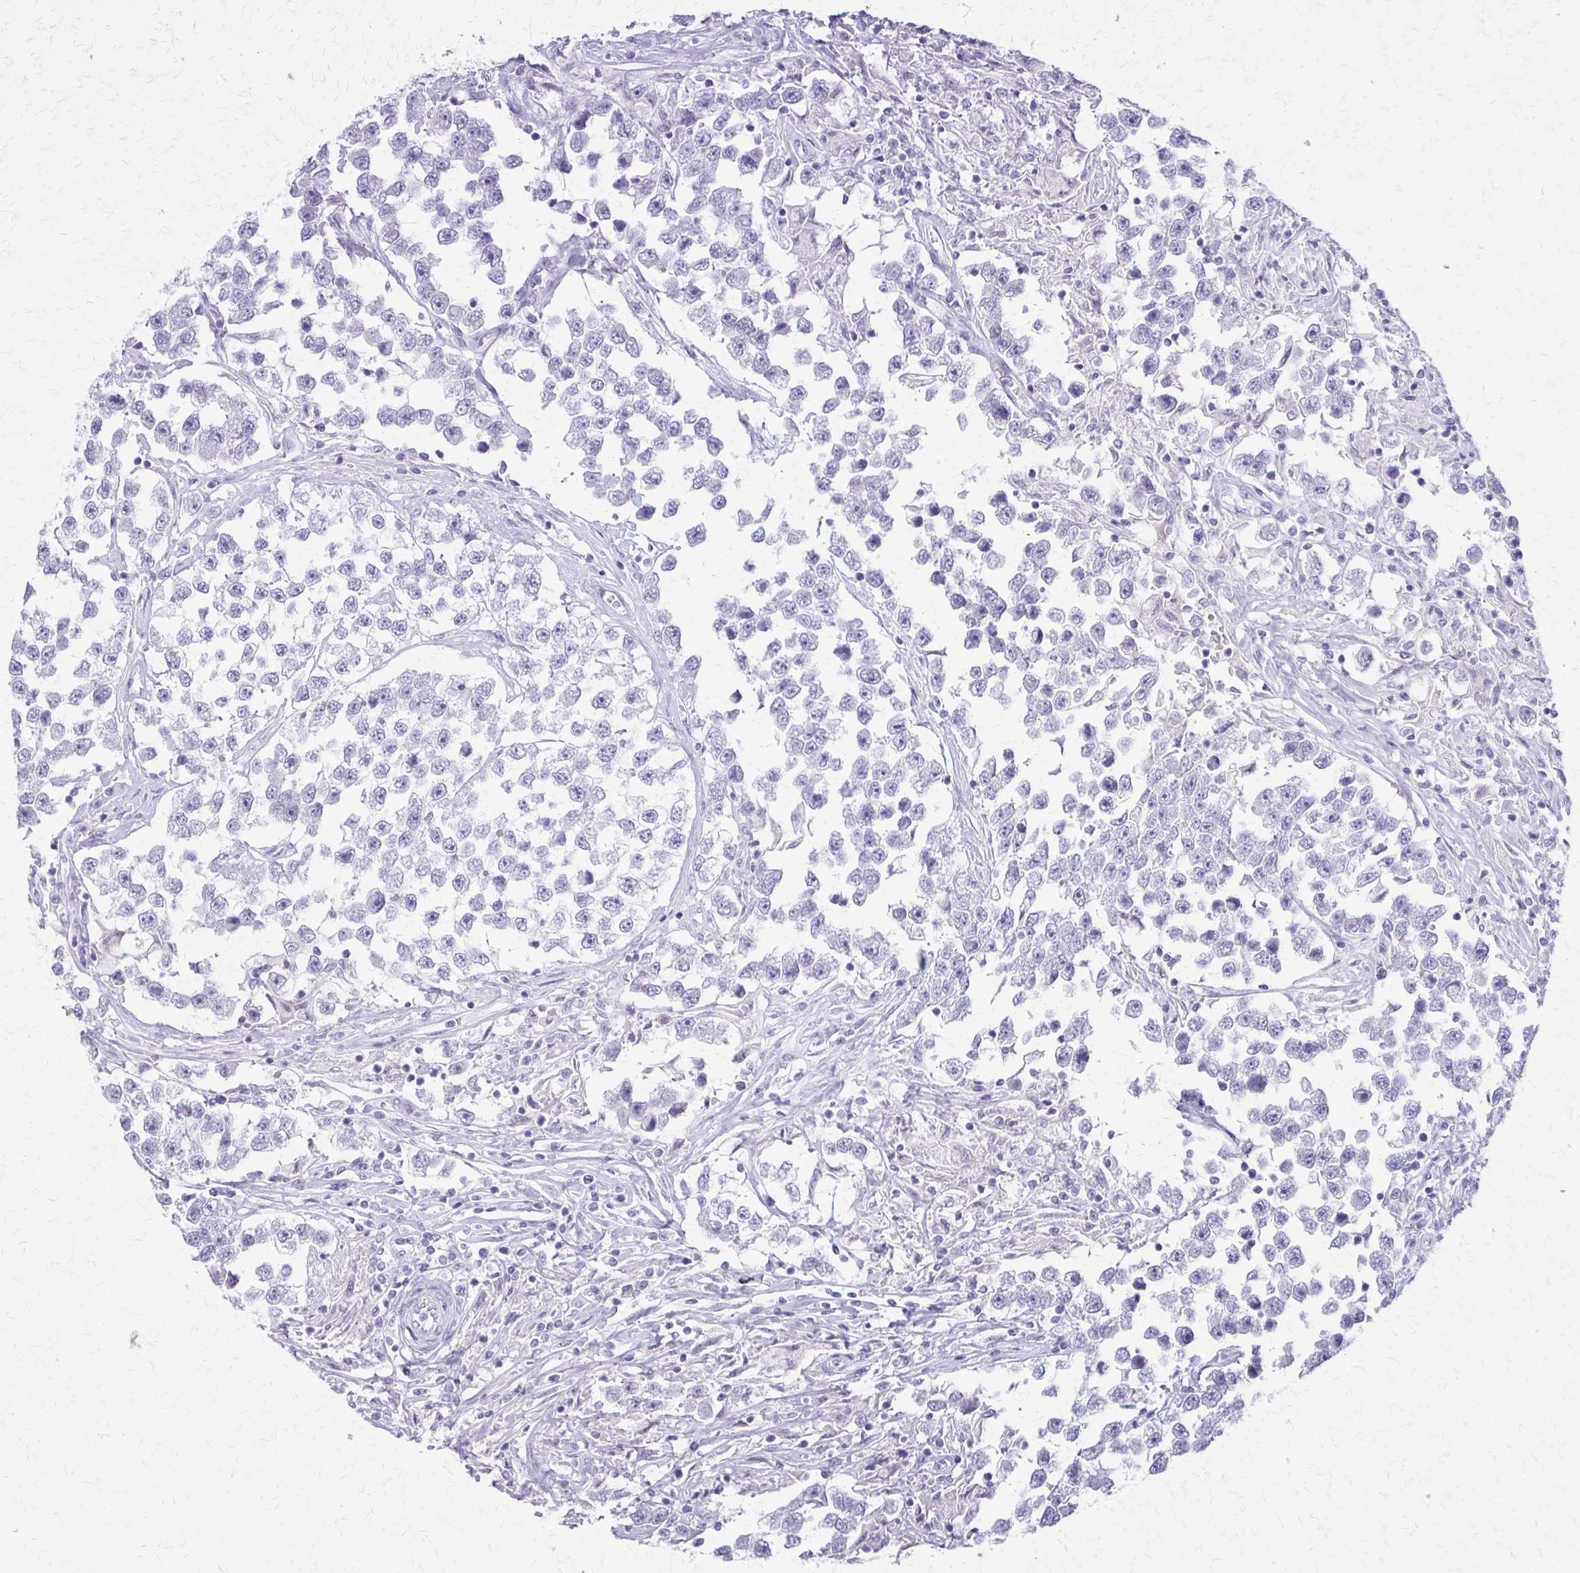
{"staining": {"intensity": "negative", "quantity": "none", "location": "none"}, "tissue": "testis cancer", "cell_type": "Tumor cells", "image_type": "cancer", "snomed": [{"axis": "morphology", "description": "Seminoma, NOS"}, {"axis": "topography", "description": "Testis"}], "caption": "Testis seminoma was stained to show a protein in brown. There is no significant positivity in tumor cells.", "gene": "CYB5A", "patient": {"sex": "male", "age": 46}}